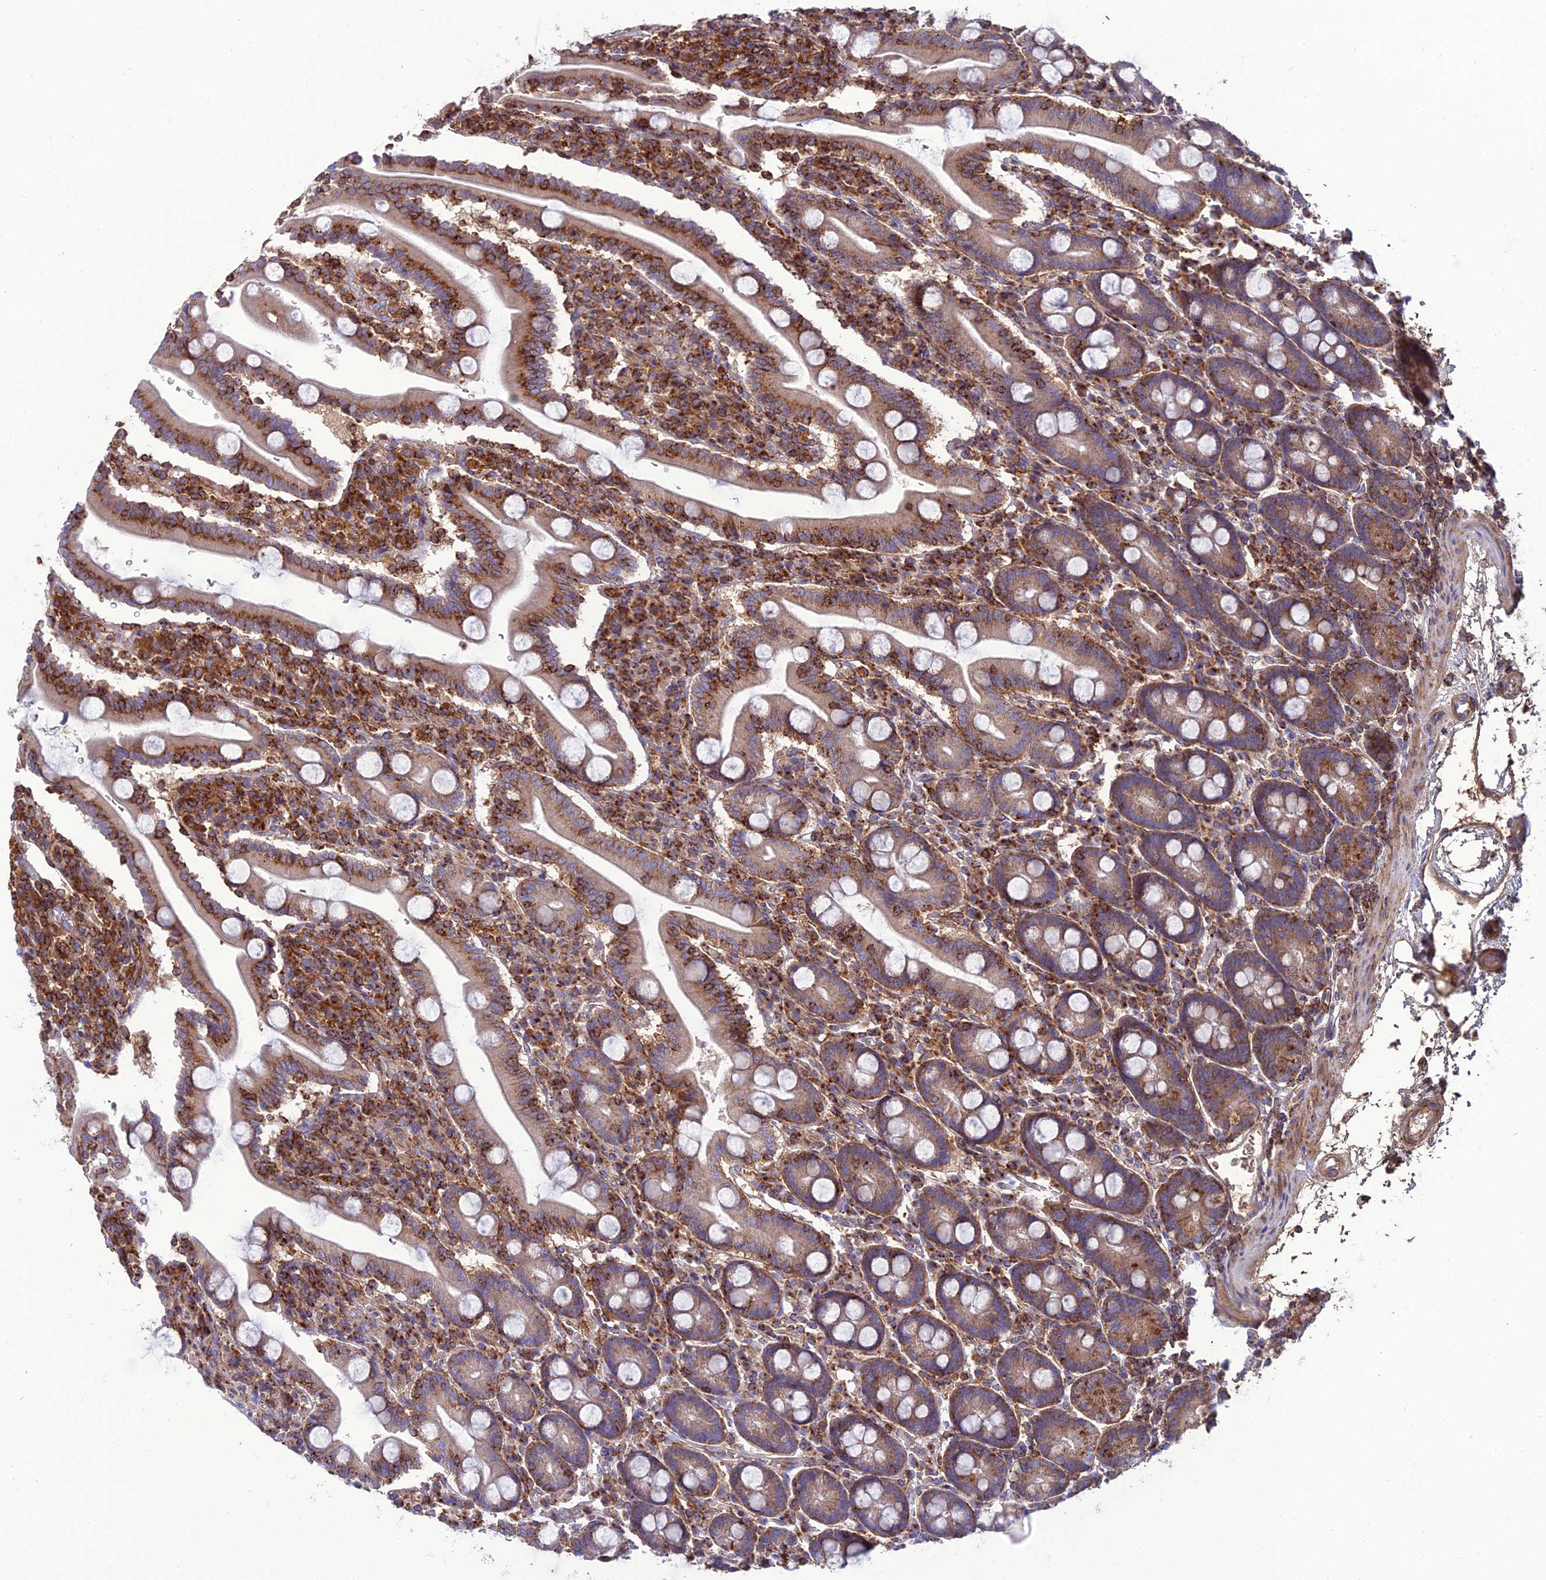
{"staining": {"intensity": "strong", "quantity": "25%-75%", "location": "cytoplasmic/membranous"}, "tissue": "duodenum", "cell_type": "Glandular cells", "image_type": "normal", "snomed": [{"axis": "morphology", "description": "Normal tissue, NOS"}, {"axis": "topography", "description": "Duodenum"}], "caption": "Immunohistochemistry (IHC) photomicrograph of normal duodenum stained for a protein (brown), which reveals high levels of strong cytoplasmic/membranous positivity in approximately 25%-75% of glandular cells.", "gene": "LNPEP", "patient": {"sex": "male", "age": 35}}